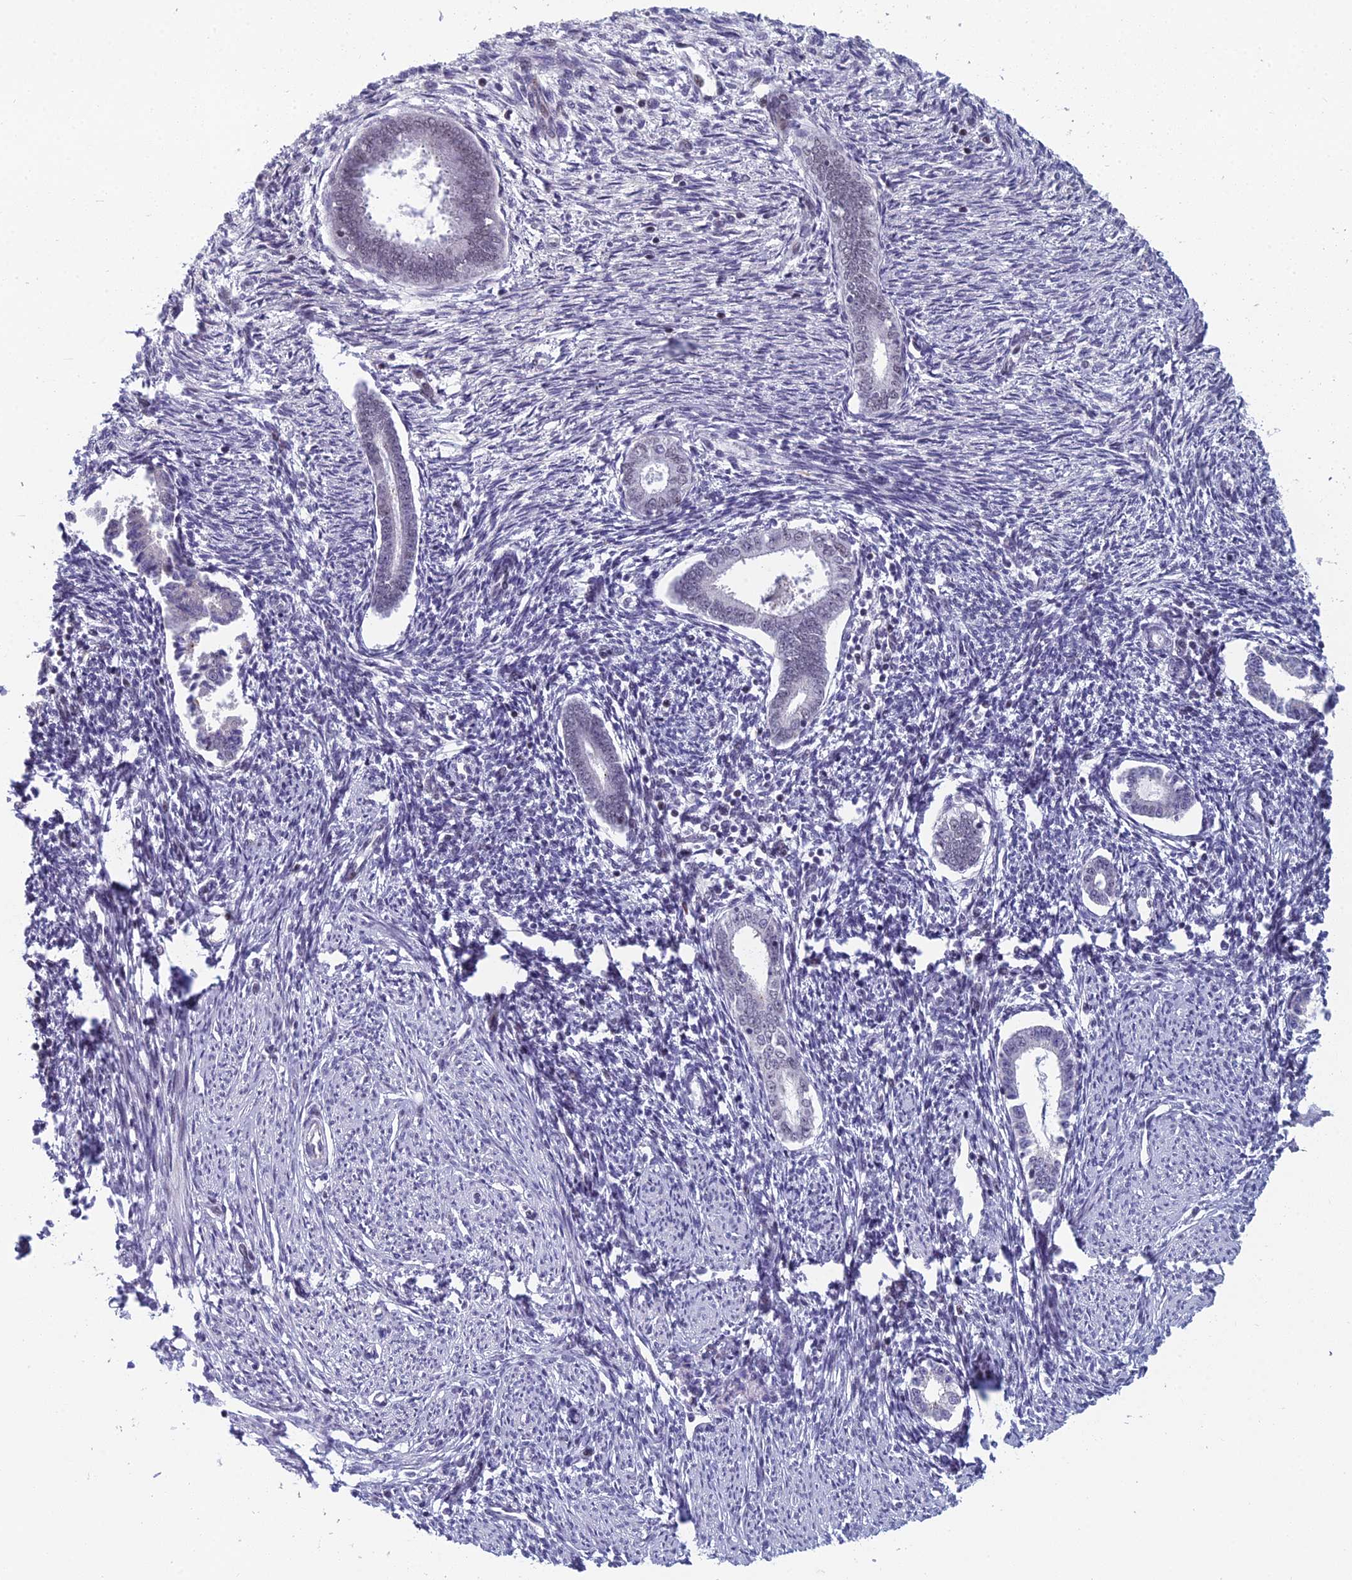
{"staining": {"intensity": "negative", "quantity": "none", "location": "none"}, "tissue": "endometrium", "cell_type": "Cells in endometrial stroma", "image_type": "normal", "snomed": [{"axis": "morphology", "description": "Normal tissue, NOS"}, {"axis": "topography", "description": "Endometrium"}], "caption": "DAB (3,3'-diaminobenzidine) immunohistochemical staining of unremarkable endometrium demonstrates no significant positivity in cells in endometrial stroma. The staining is performed using DAB (3,3'-diaminobenzidine) brown chromogen with nuclei counter-stained in using hematoxylin.", "gene": "RGS17", "patient": {"sex": "female", "age": 56}}